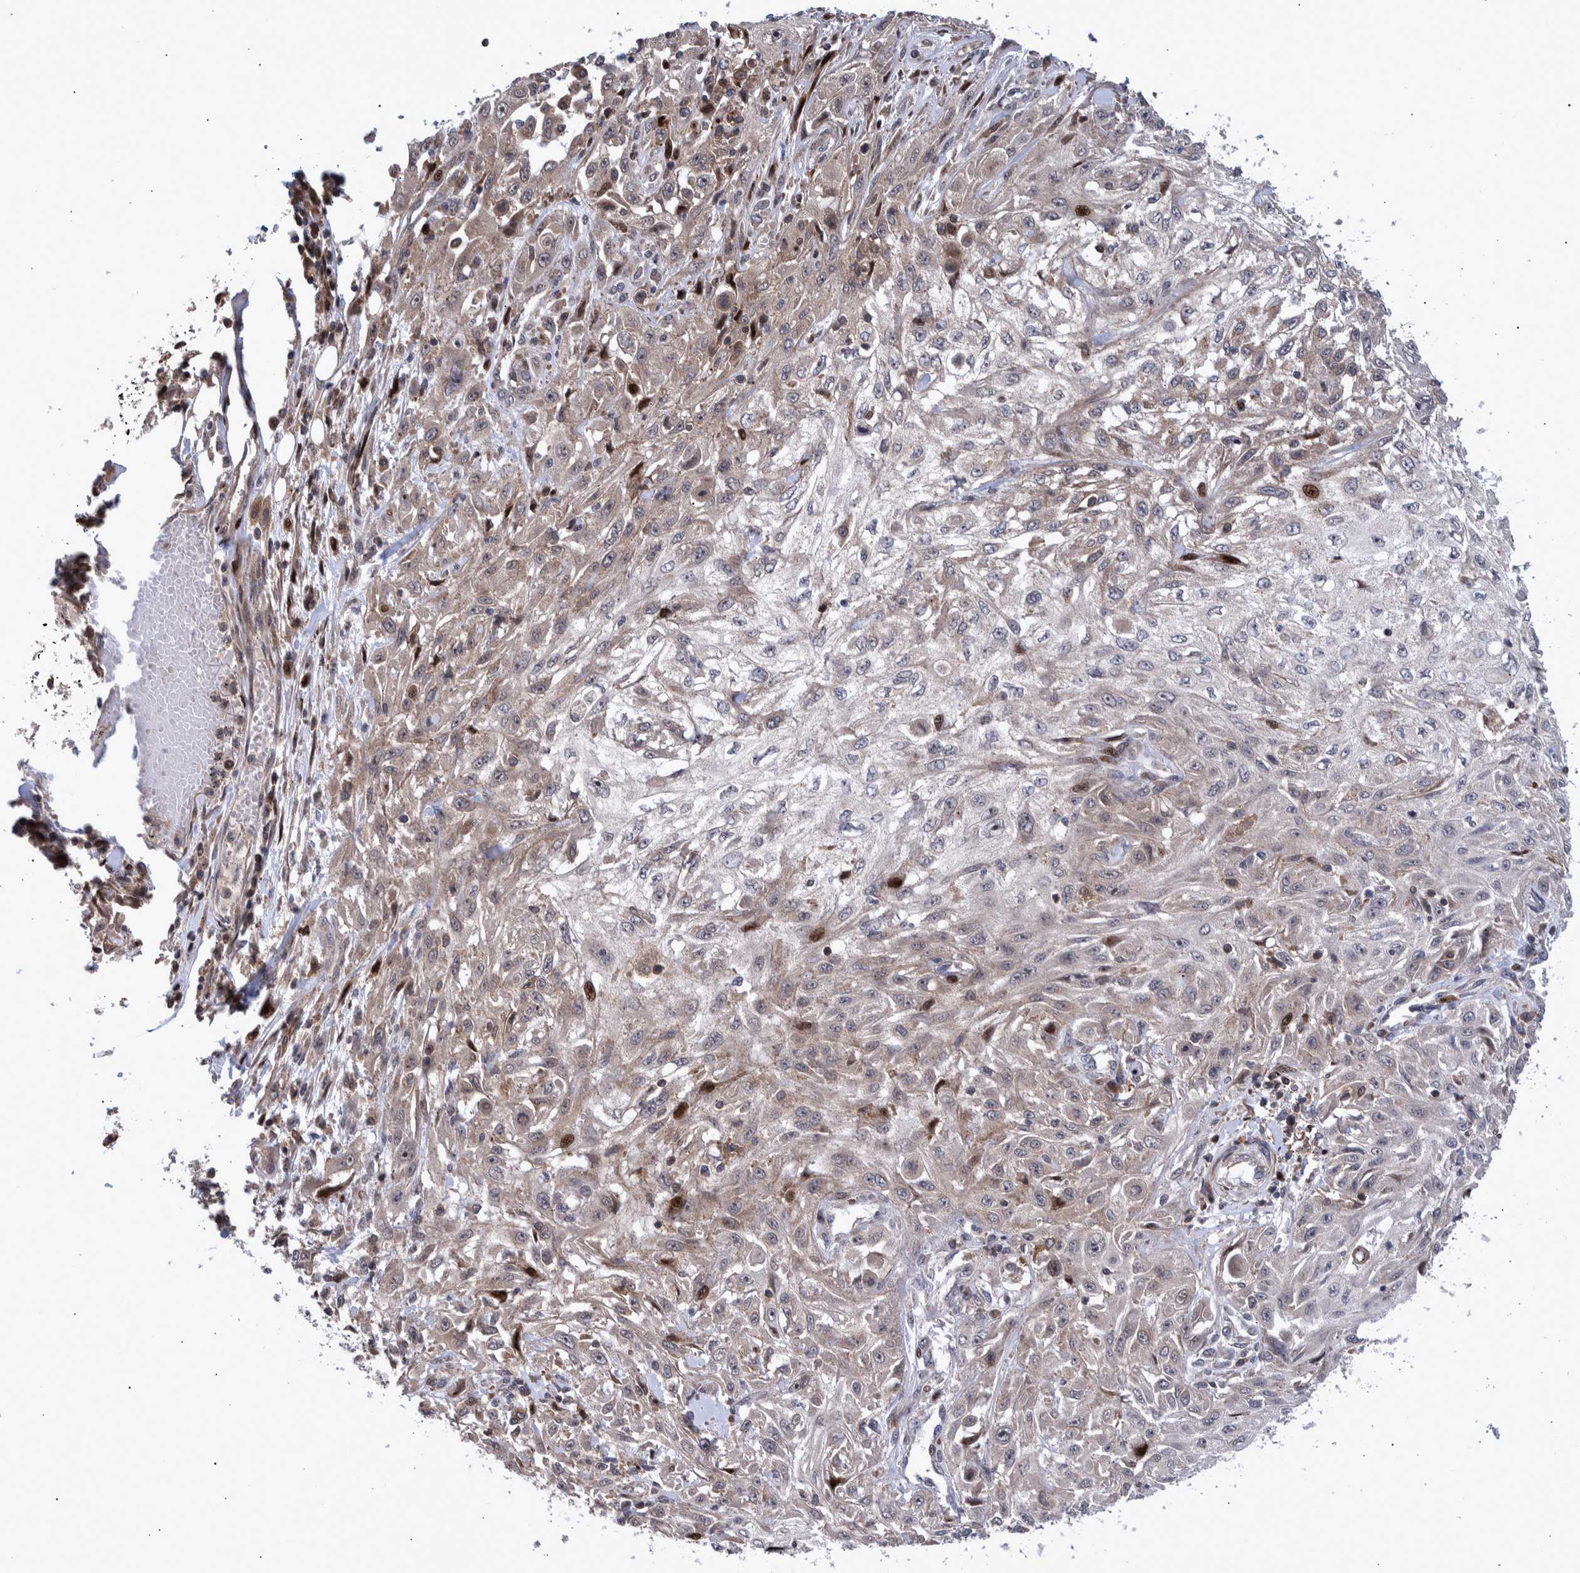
{"staining": {"intensity": "weak", "quantity": "25%-75%", "location": "cytoplasmic/membranous"}, "tissue": "skin cancer", "cell_type": "Tumor cells", "image_type": "cancer", "snomed": [{"axis": "morphology", "description": "Squamous cell carcinoma, NOS"}, {"axis": "morphology", "description": "Squamous cell carcinoma, metastatic, NOS"}, {"axis": "topography", "description": "Skin"}, {"axis": "topography", "description": "Lymph node"}], "caption": "Immunohistochemical staining of human skin cancer shows low levels of weak cytoplasmic/membranous protein expression in approximately 25%-75% of tumor cells. (Stains: DAB (3,3'-diaminobenzidine) in brown, nuclei in blue, Microscopy: brightfield microscopy at high magnification).", "gene": "SHISA6", "patient": {"sex": "male", "age": 75}}